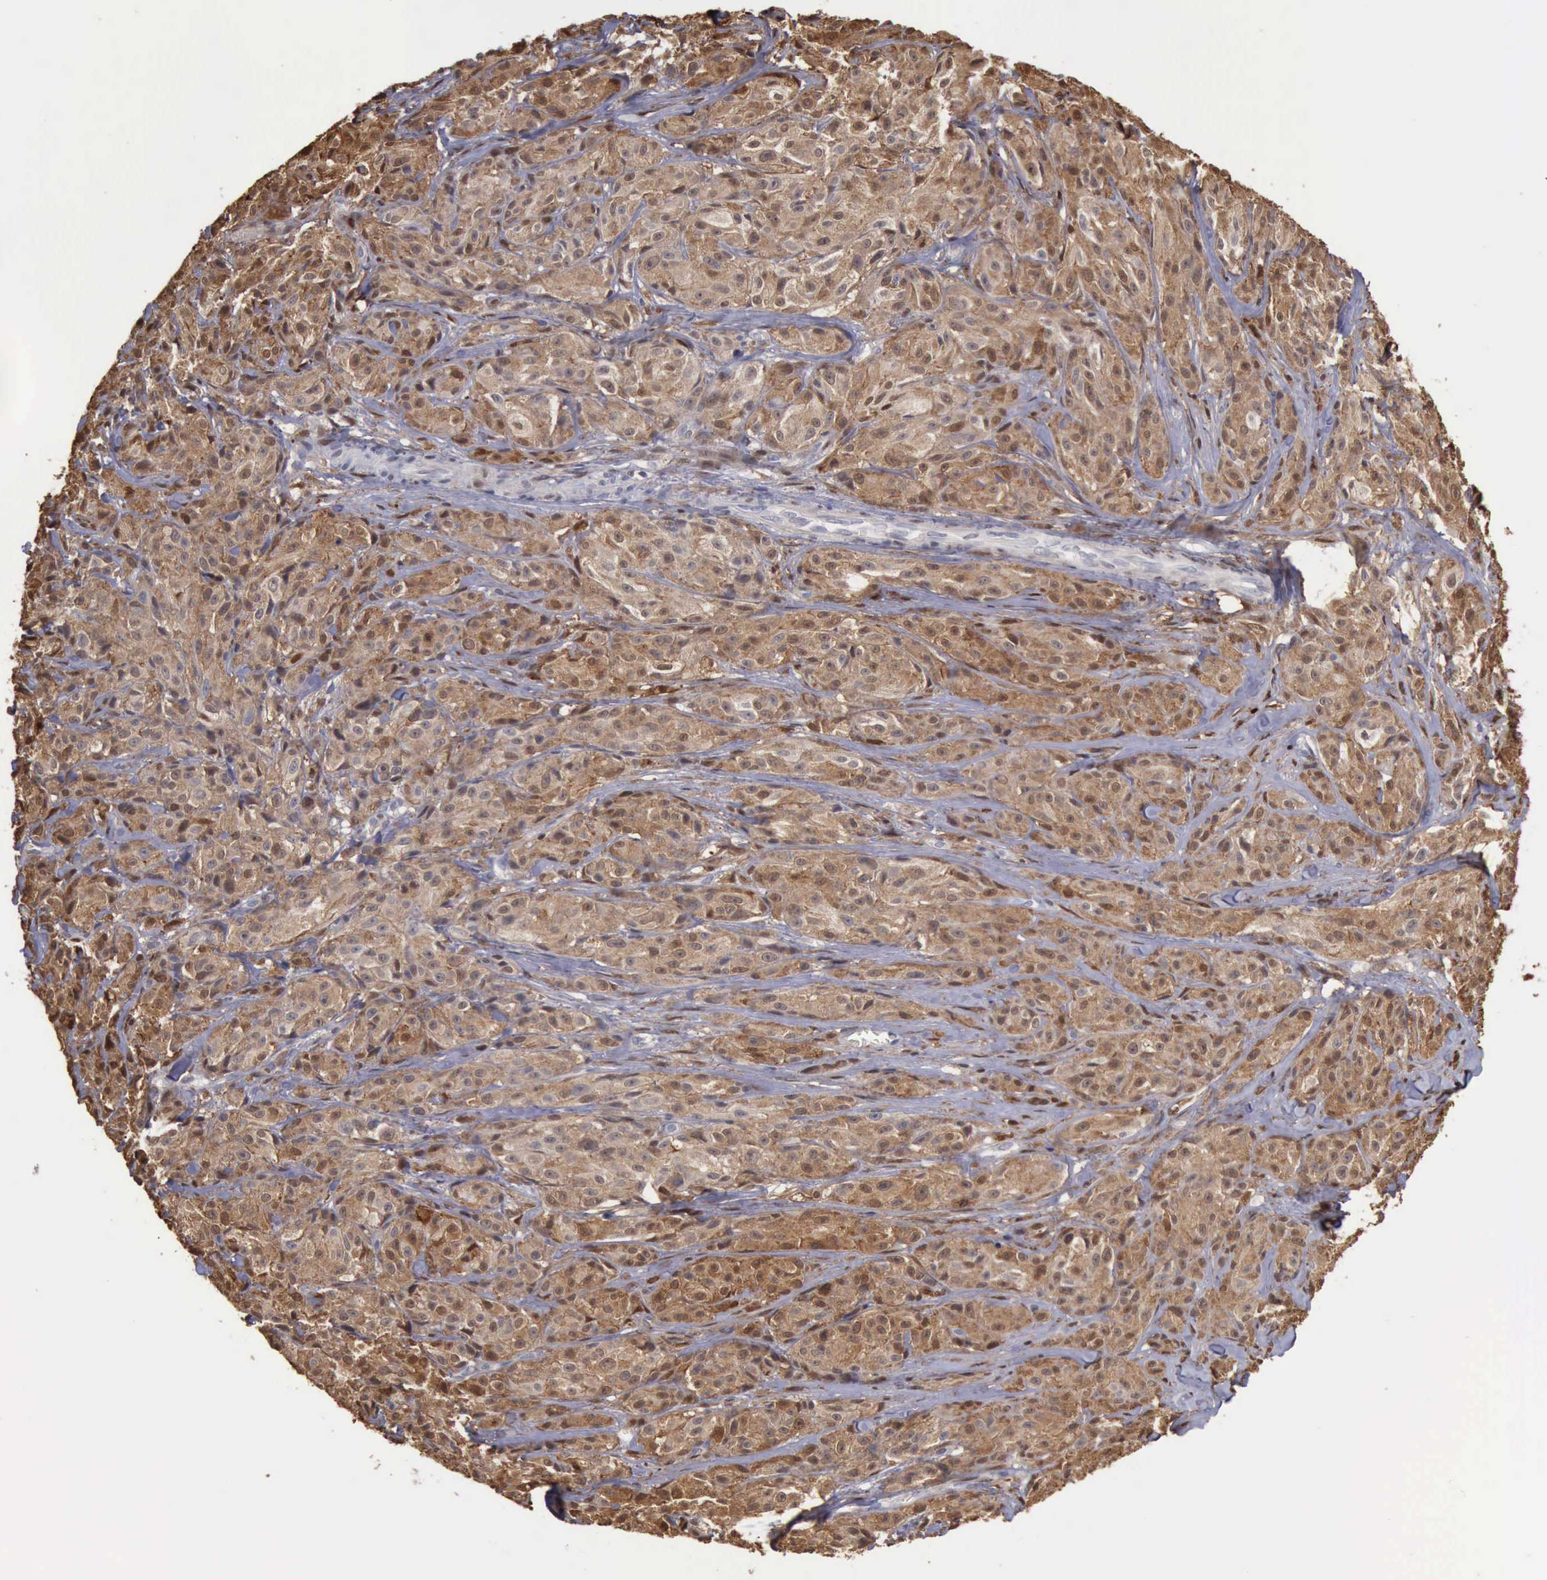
{"staining": {"intensity": "moderate", "quantity": "25%-75%", "location": "cytoplasmic/membranous,nuclear"}, "tissue": "melanoma", "cell_type": "Tumor cells", "image_type": "cancer", "snomed": [{"axis": "morphology", "description": "Malignant melanoma, NOS"}, {"axis": "topography", "description": "Skin"}], "caption": "The immunohistochemical stain labels moderate cytoplasmic/membranous and nuclear expression in tumor cells of malignant melanoma tissue.", "gene": "STAT1", "patient": {"sex": "male", "age": 56}}